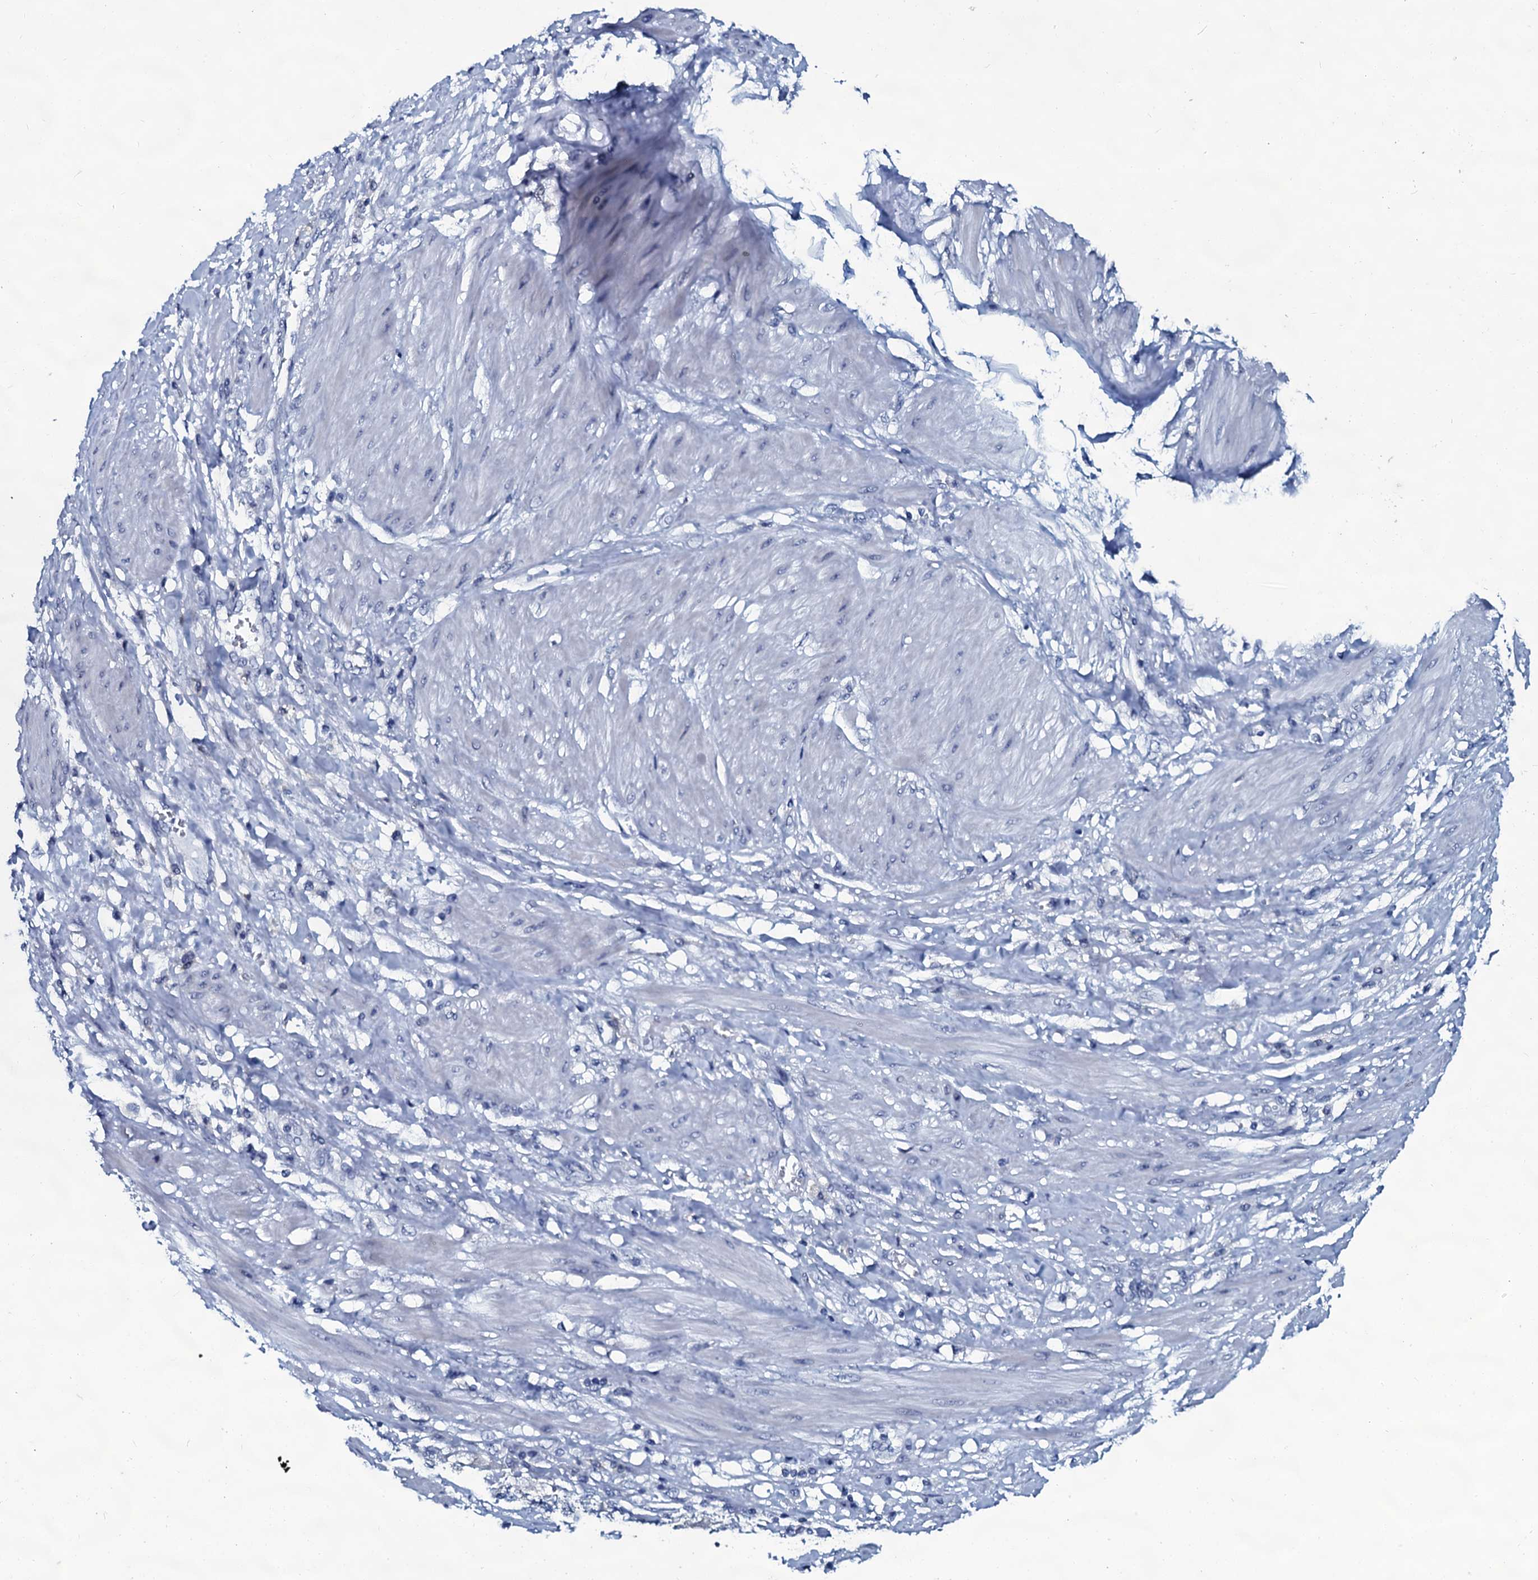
{"staining": {"intensity": "negative", "quantity": "none", "location": "none"}, "tissue": "endometrial cancer", "cell_type": "Tumor cells", "image_type": "cancer", "snomed": [{"axis": "morphology", "description": "Adenocarcinoma, NOS"}, {"axis": "topography", "description": "Endometrium"}], "caption": "Tumor cells are negative for protein expression in human endometrial cancer (adenocarcinoma).", "gene": "SLC4A7", "patient": {"sex": "female", "age": 49}}